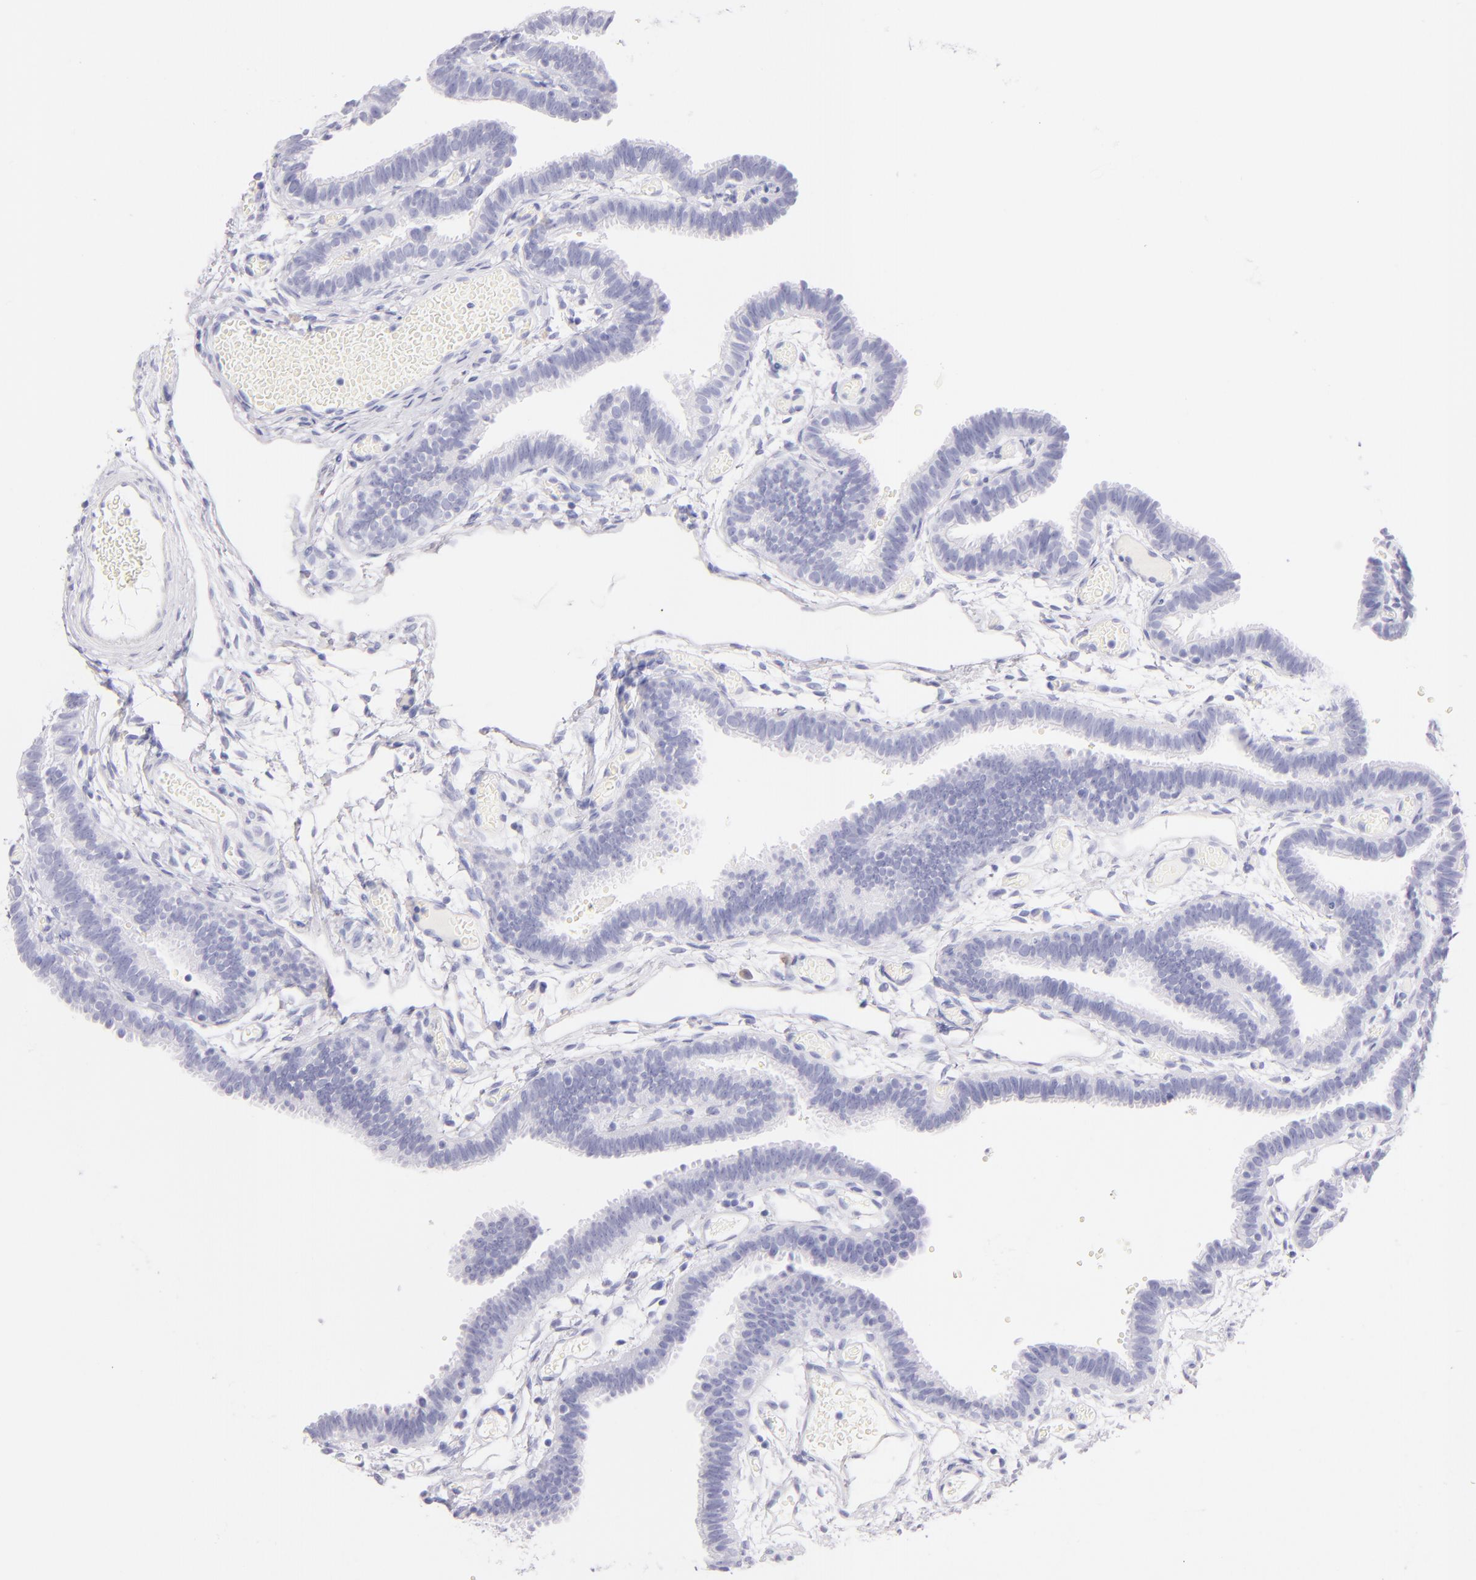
{"staining": {"intensity": "negative", "quantity": "none", "location": "none"}, "tissue": "fallopian tube", "cell_type": "Glandular cells", "image_type": "normal", "snomed": [{"axis": "morphology", "description": "Normal tissue, NOS"}, {"axis": "topography", "description": "Fallopian tube"}], "caption": "High magnification brightfield microscopy of normal fallopian tube stained with DAB (brown) and counterstained with hematoxylin (blue): glandular cells show no significant staining. (DAB immunohistochemistry with hematoxylin counter stain).", "gene": "SDC1", "patient": {"sex": "female", "age": 29}}